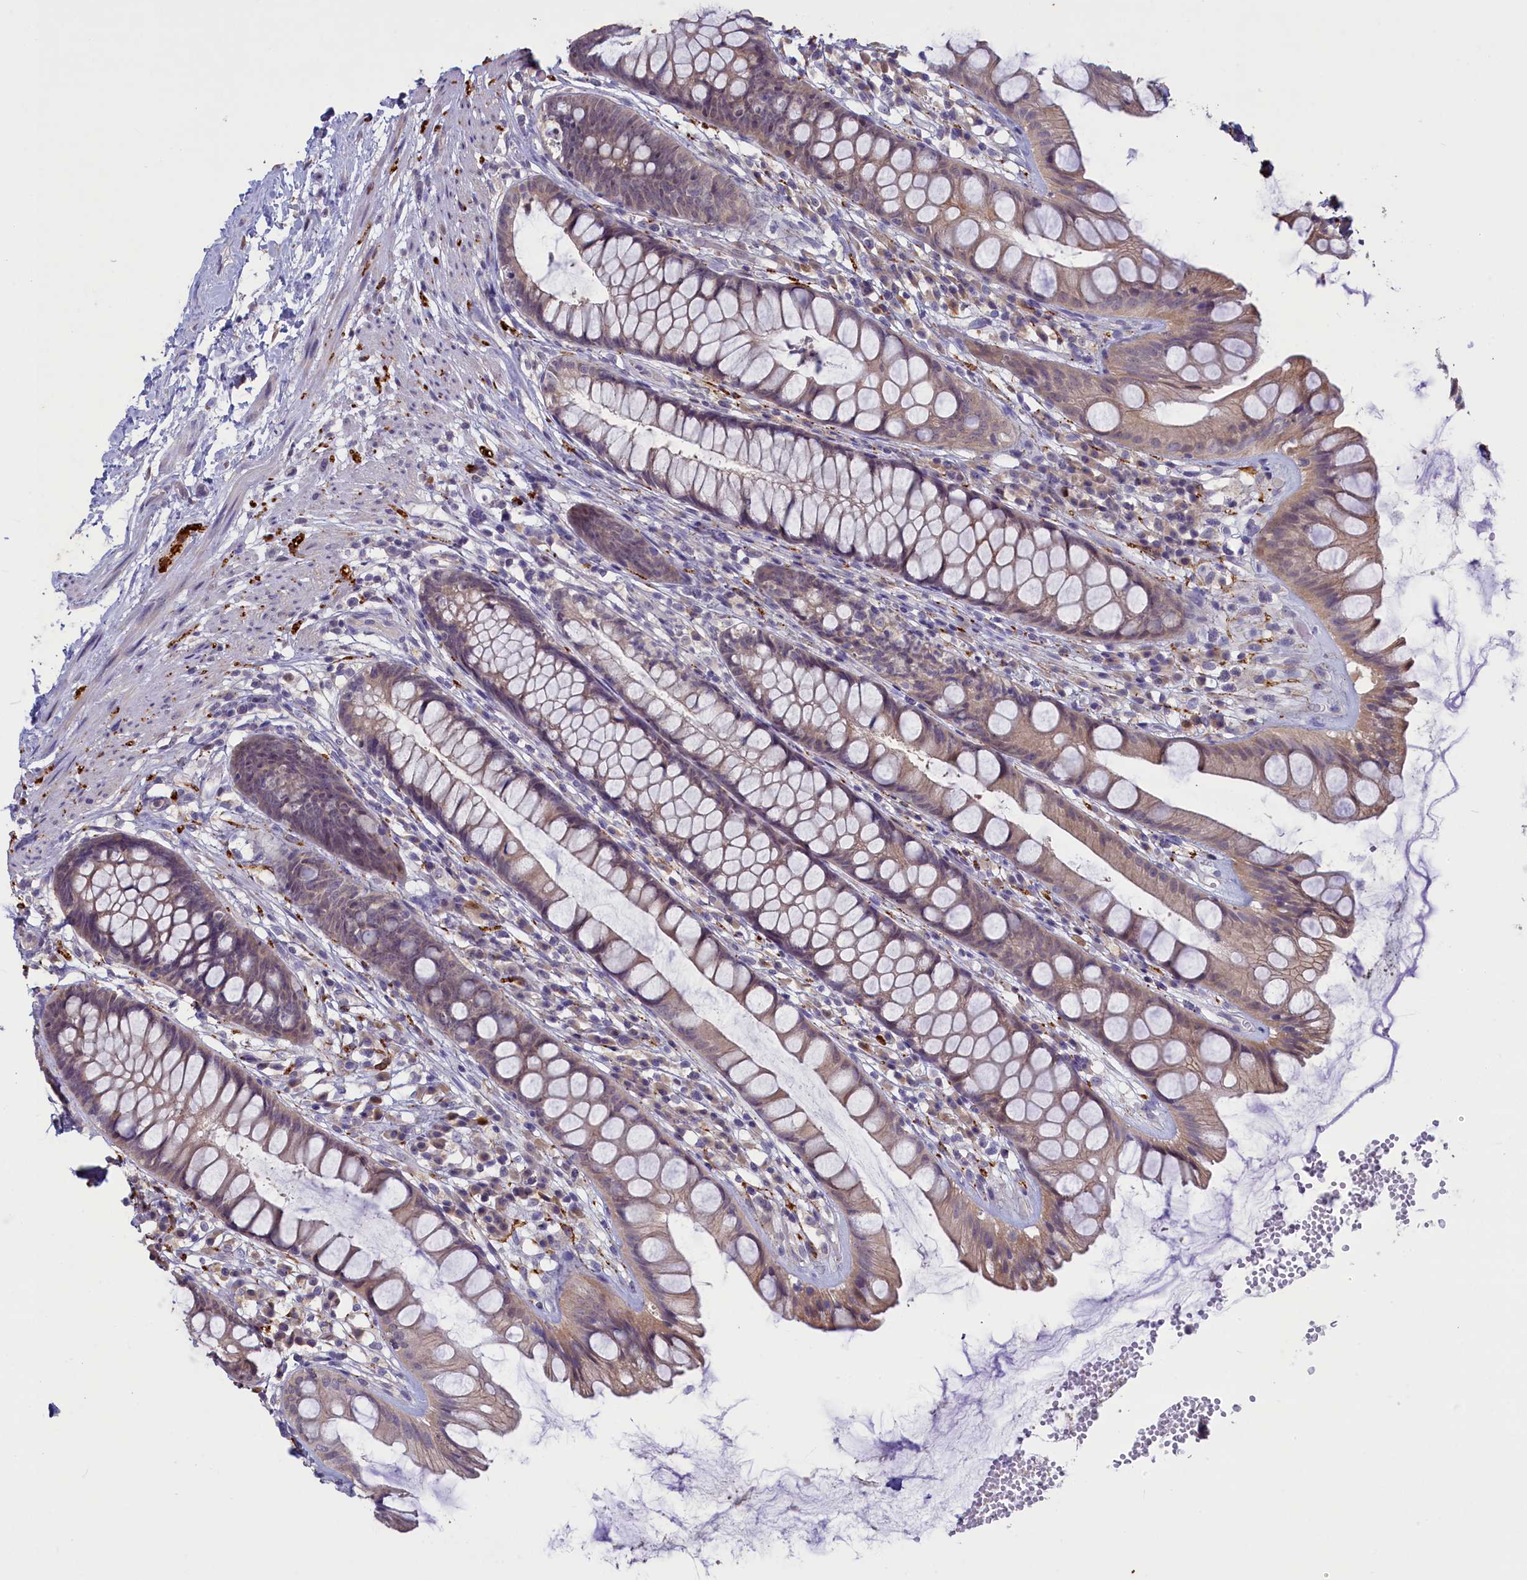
{"staining": {"intensity": "moderate", "quantity": ">75%", "location": "cytoplasmic/membranous,nuclear"}, "tissue": "rectum", "cell_type": "Glandular cells", "image_type": "normal", "snomed": [{"axis": "morphology", "description": "Normal tissue, NOS"}, {"axis": "topography", "description": "Rectum"}], "caption": "IHC photomicrograph of benign rectum stained for a protein (brown), which shows medium levels of moderate cytoplasmic/membranous,nuclear positivity in approximately >75% of glandular cells.", "gene": "UCHL3", "patient": {"sex": "male", "age": 74}}